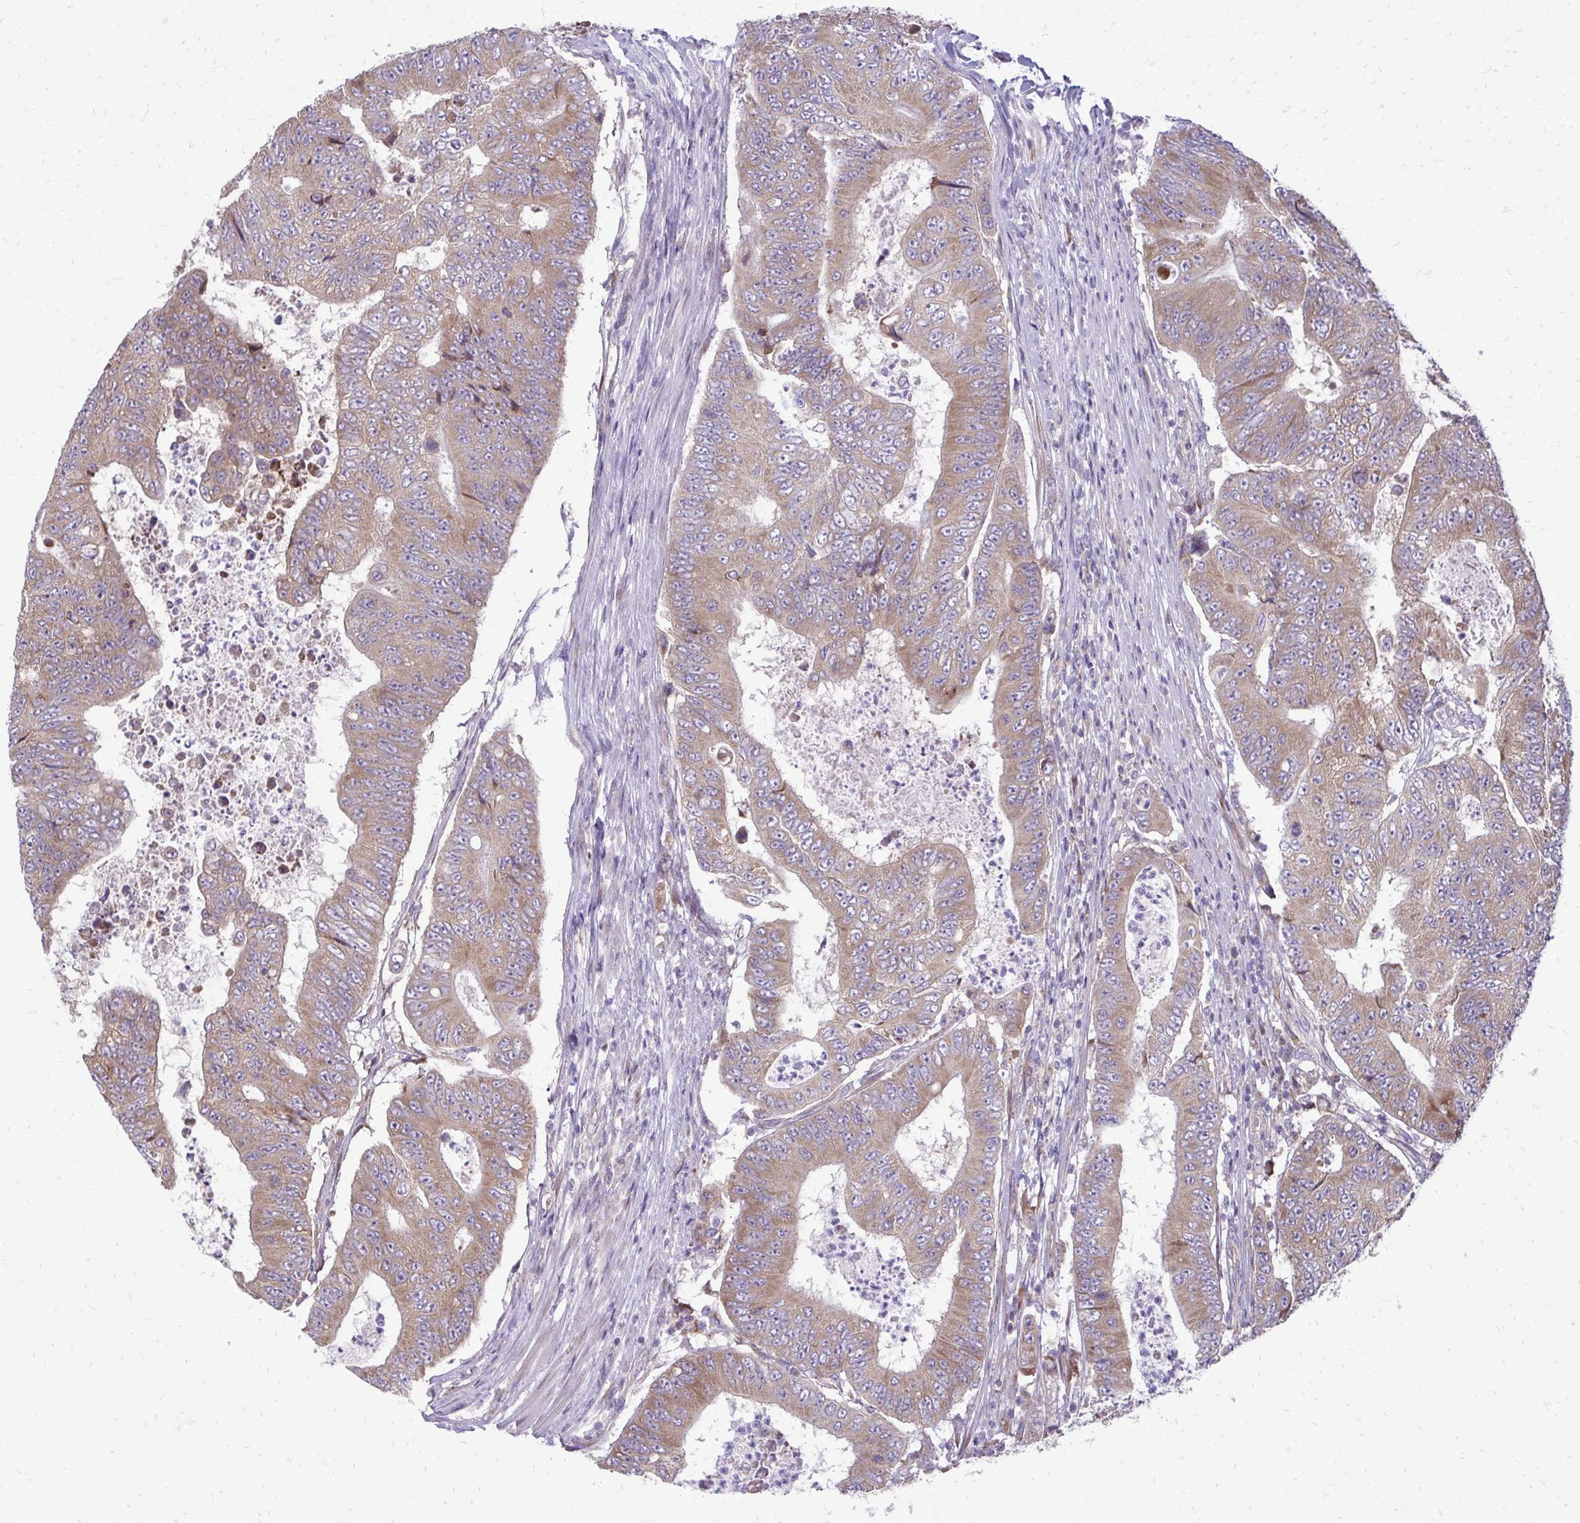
{"staining": {"intensity": "moderate", "quantity": ">75%", "location": "cytoplasmic/membranous"}, "tissue": "colorectal cancer", "cell_type": "Tumor cells", "image_type": "cancer", "snomed": [{"axis": "morphology", "description": "Adenocarcinoma, NOS"}, {"axis": "topography", "description": "Colon"}], "caption": "Moderate cytoplasmic/membranous staining is identified in about >75% of tumor cells in colorectal cancer.", "gene": "RPLP2", "patient": {"sex": "female", "age": 48}}